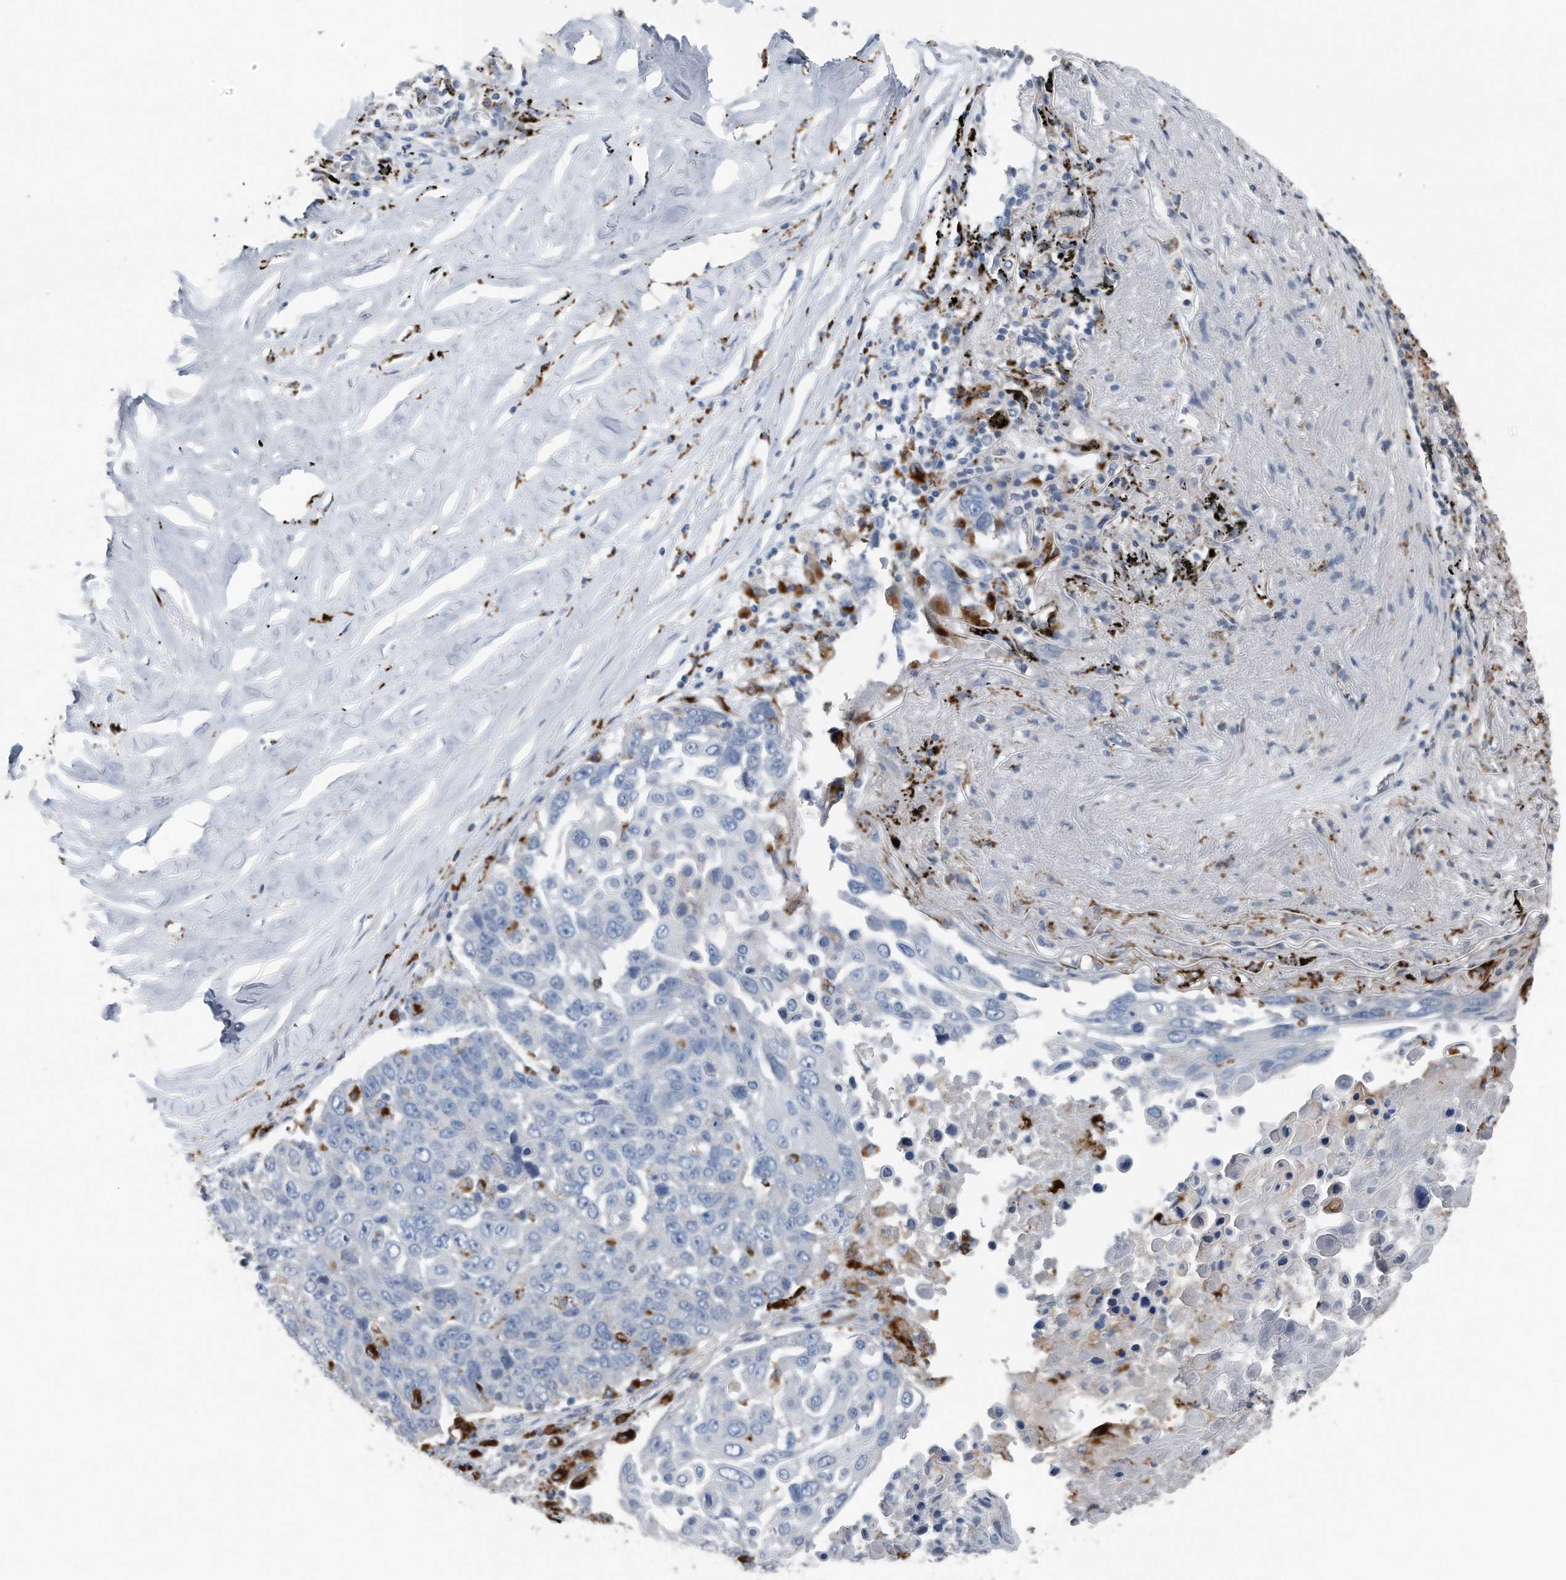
{"staining": {"intensity": "negative", "quantity": "none", "location": "none"}, "tissue": "lung cancer", "cell_type": "Tumor cells", "image_type": "cancer", "snomed": [{"axis": "morphology", "description": "Squamous cell carcinoma, NOS"}, {"axis": "topography", "description": "Lung"}], "caption": "DAB (3,3'-diaminobenzidine) immunohistochemical staining of human squamous cell carcinoma (lung) exhibits no significant positivity in tumor cells. Nuclei are stained in blue.", "gene": "ZNF772", "patient": {"sex": "male", "age": 66}}